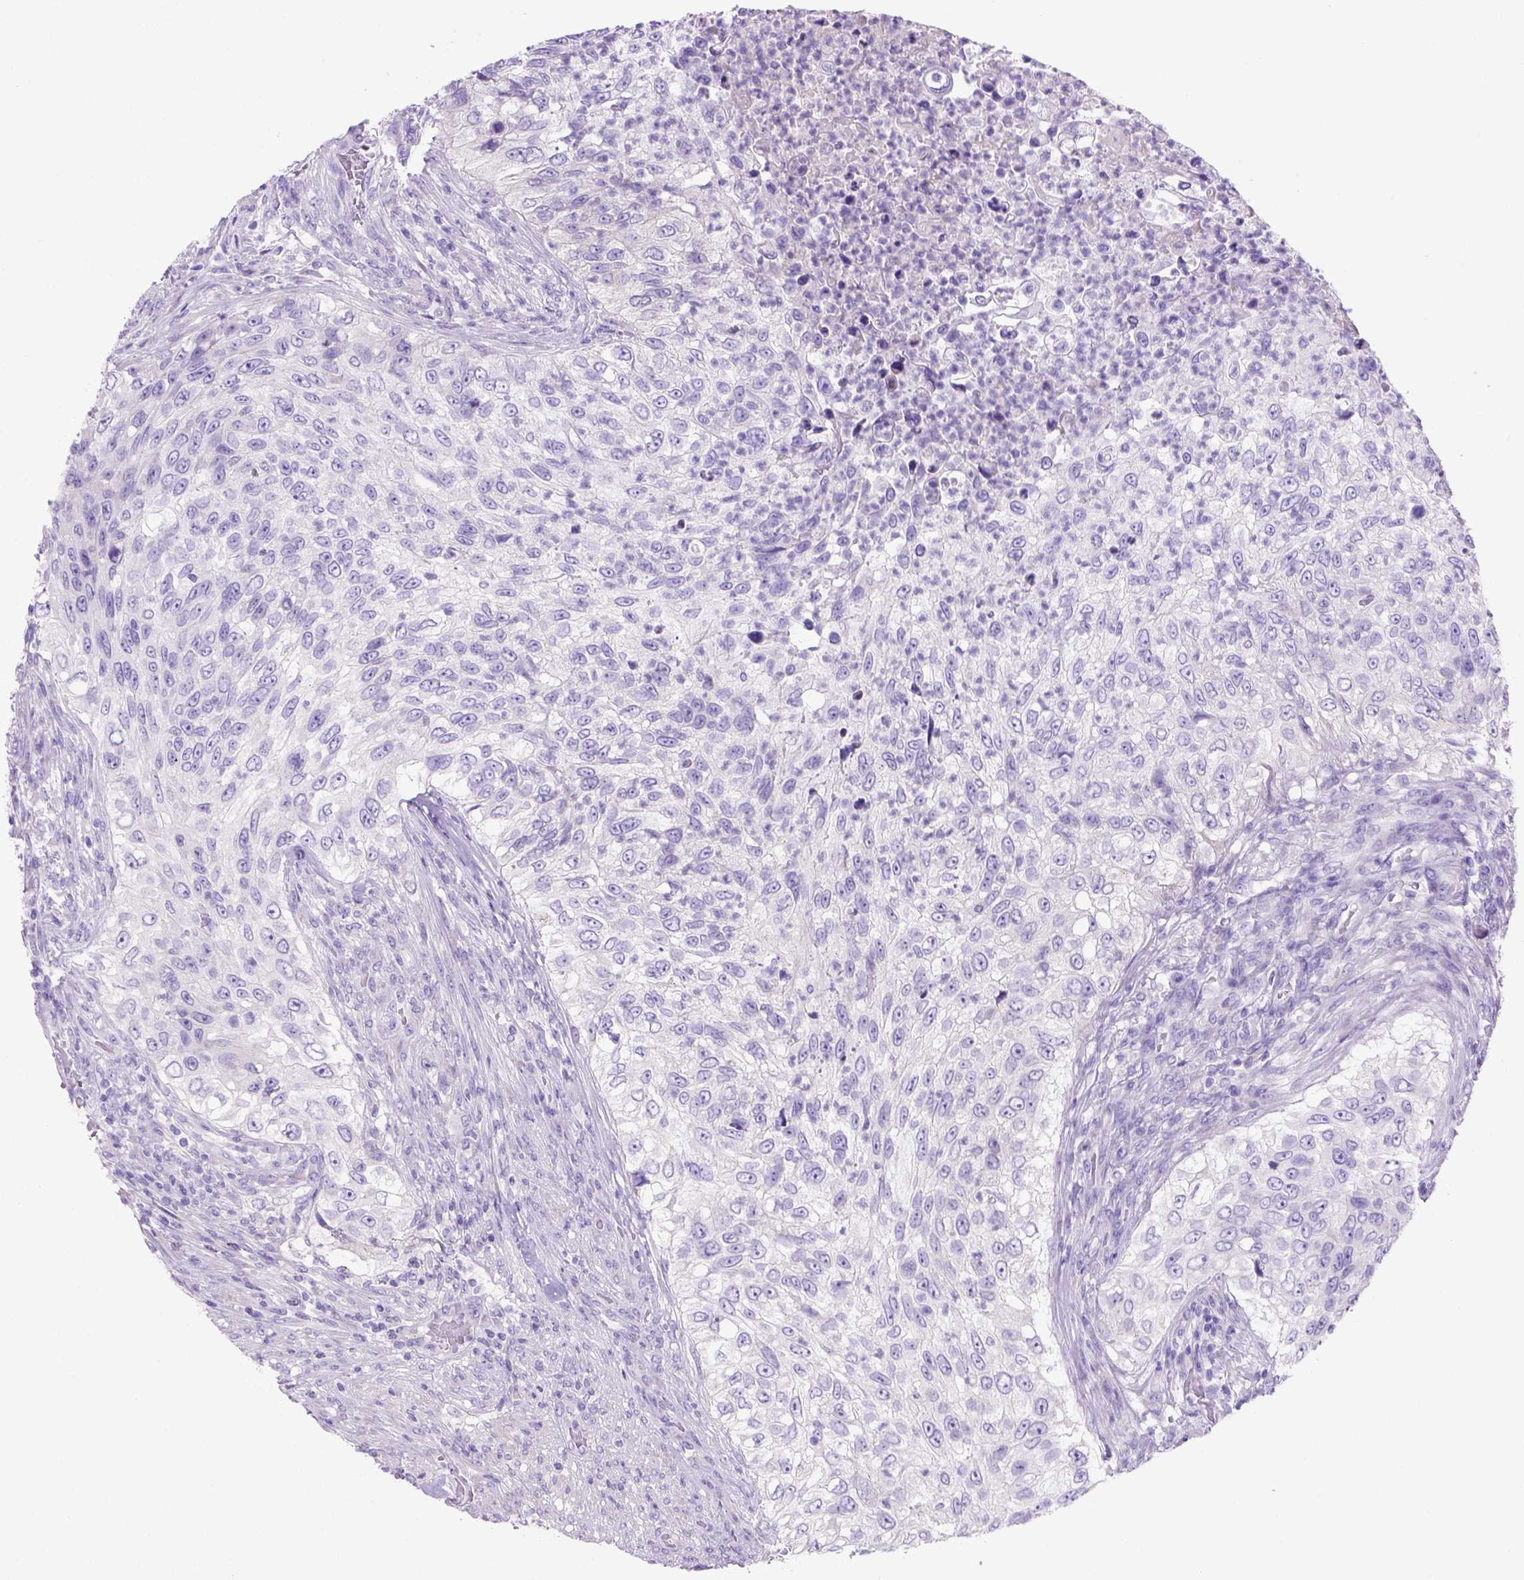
{"staining": {"intensity": "negative", "quantity": "none", "location": "none"}, "tissue": "urothelial cancer", "cell_type": "Tumor cells", "image_type": "cancer", "snomed": [{"axis": "morphology", "description": "Urothelial carcinoma, High grade"}, {"axis": "topography", "description": "Urinary bladder"}], "caption": "The immunohistochemistry (IHC) micrograph has no significant positivity in tumor cells of urothelial cancer tissue.", "gene": "SIRPD", "patient": {"sex": "female", "age": 60}}